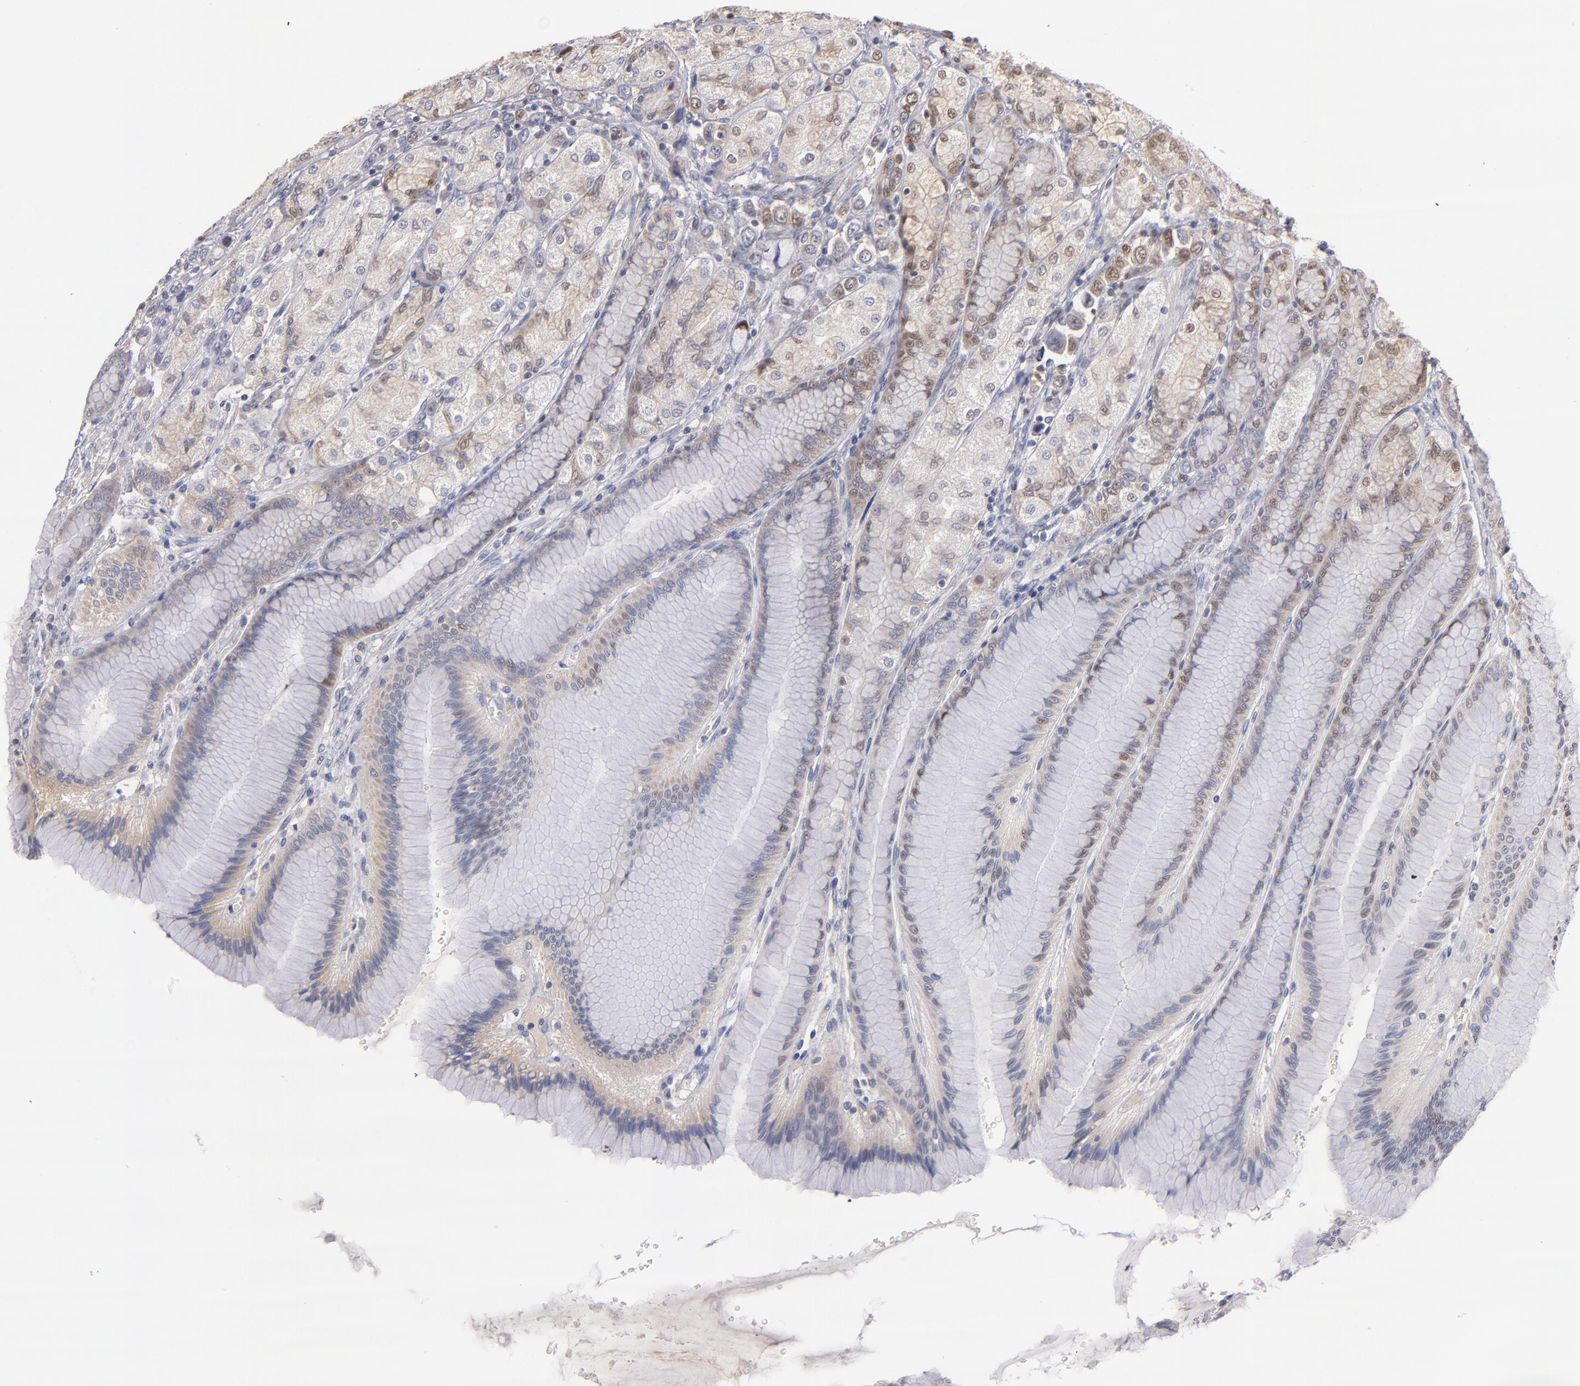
{"staining": {"intensity": "weak", "quantity": "25%-75%", "location": "cytoplasmic/membranous"}, "tissue": "stomach", "cell_type": "Glandular cells", "image_type": "normal", "snomed": [{"axis": "morphology", "description": "Normal tissue, NOS"}, {"axis": "topography", "description": "Stomach"}, {"axis": "topography", "description": "Stomach, lower"}], "caption": "Immunohistochemical staining of benign stomach exhibits low levels of weak cytoplasmic/membranous expression in about 25%-75% of glandular cells.", "gene": "UPF3B", "patient": {"sex": "male", "age": 76}}